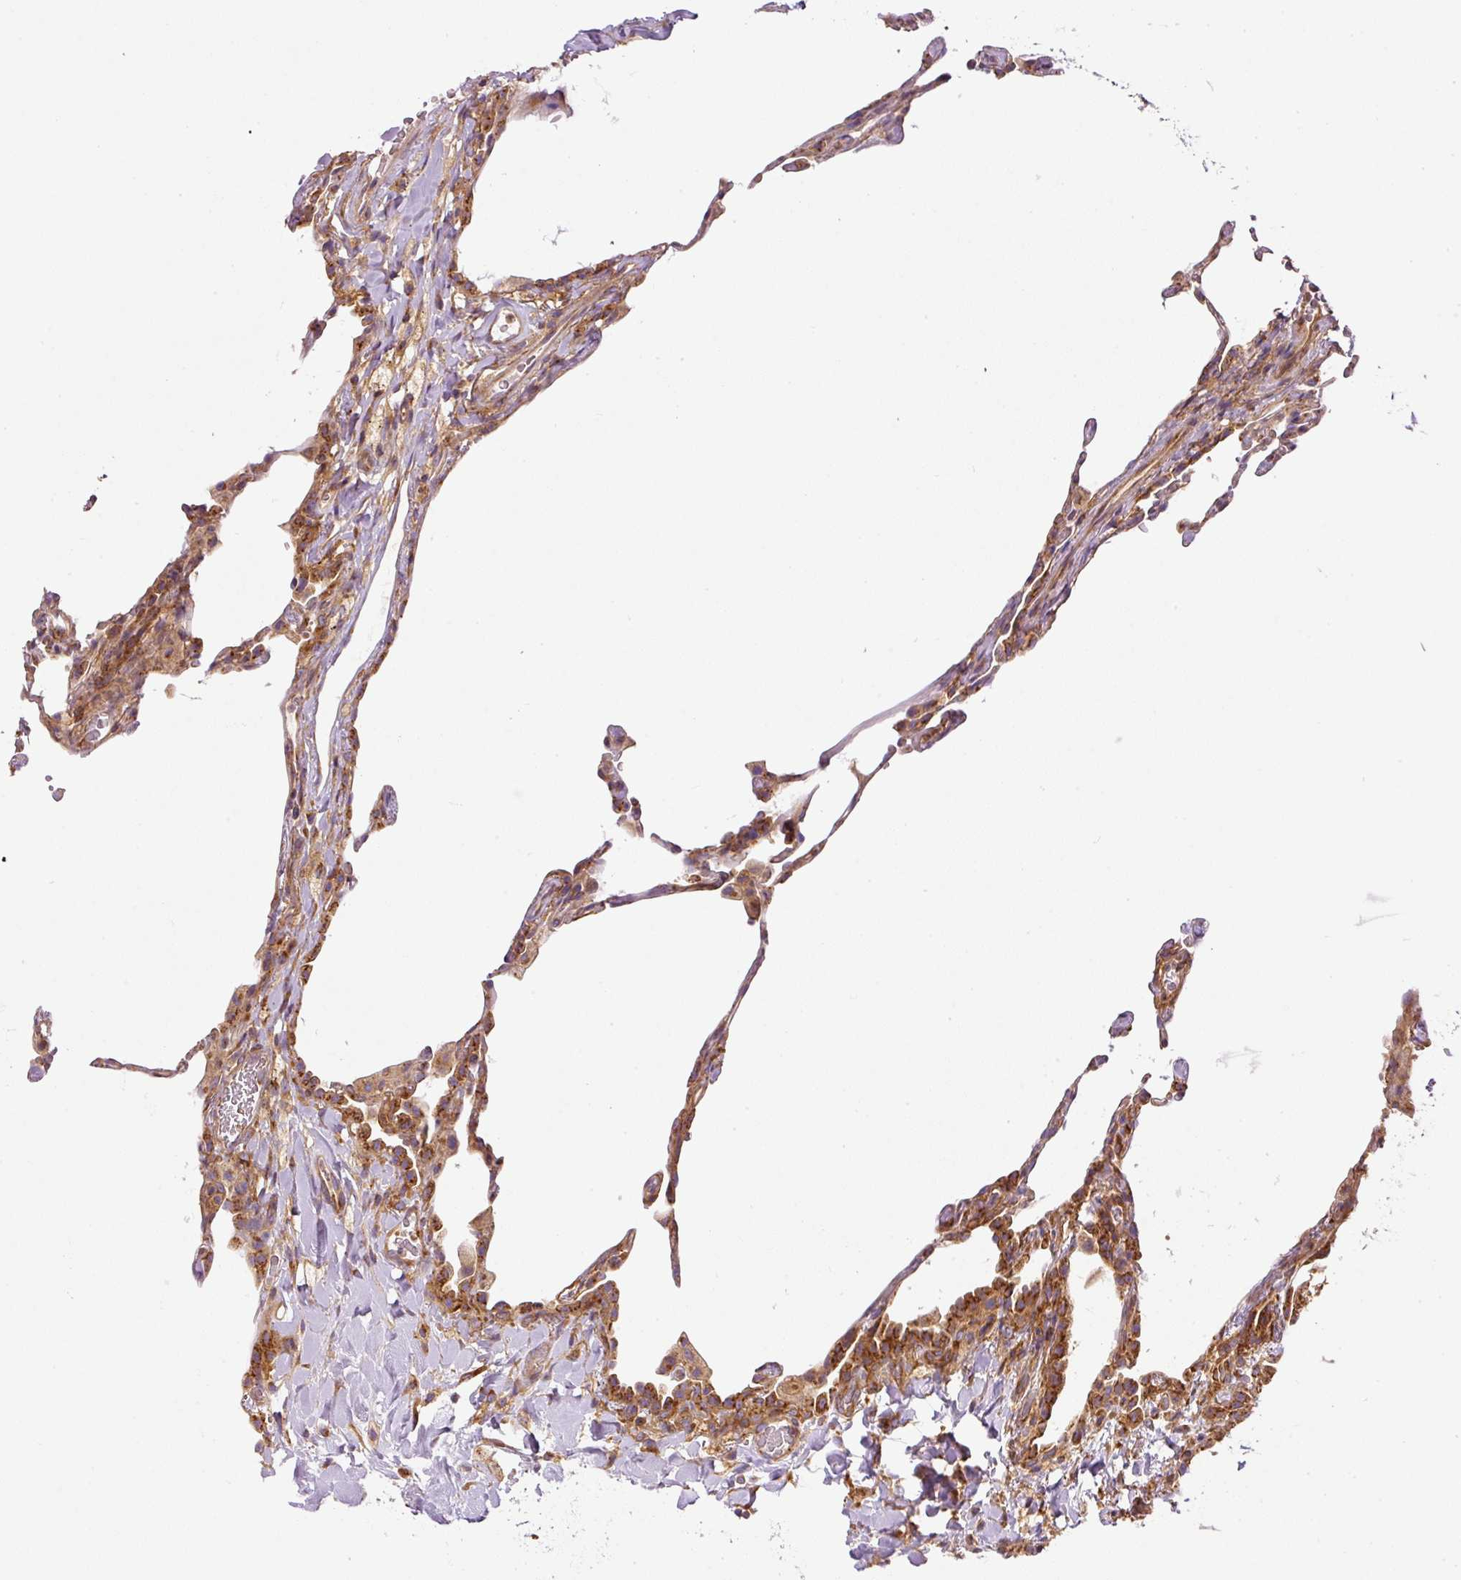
{"staining": {"intensity": "moderate", "quantity": "25%-75%", "location": "cytoplasmic/membranous"}, "tissue": "lung", "cell_type": "Alveolar cells", "image_type": "normal", "snomed": [{"axis": "morphology", "description": "Normal tissue, NOS"}, {"axis": "topography", "description": "Lung"}], "caption": "Alveolar cells display moderate cytoplasmic/membranous staining in about 25%-75% of cells in normal lung.", "gene": "TBC1D2B", "patient": {"sex": "female", "age": 57}}